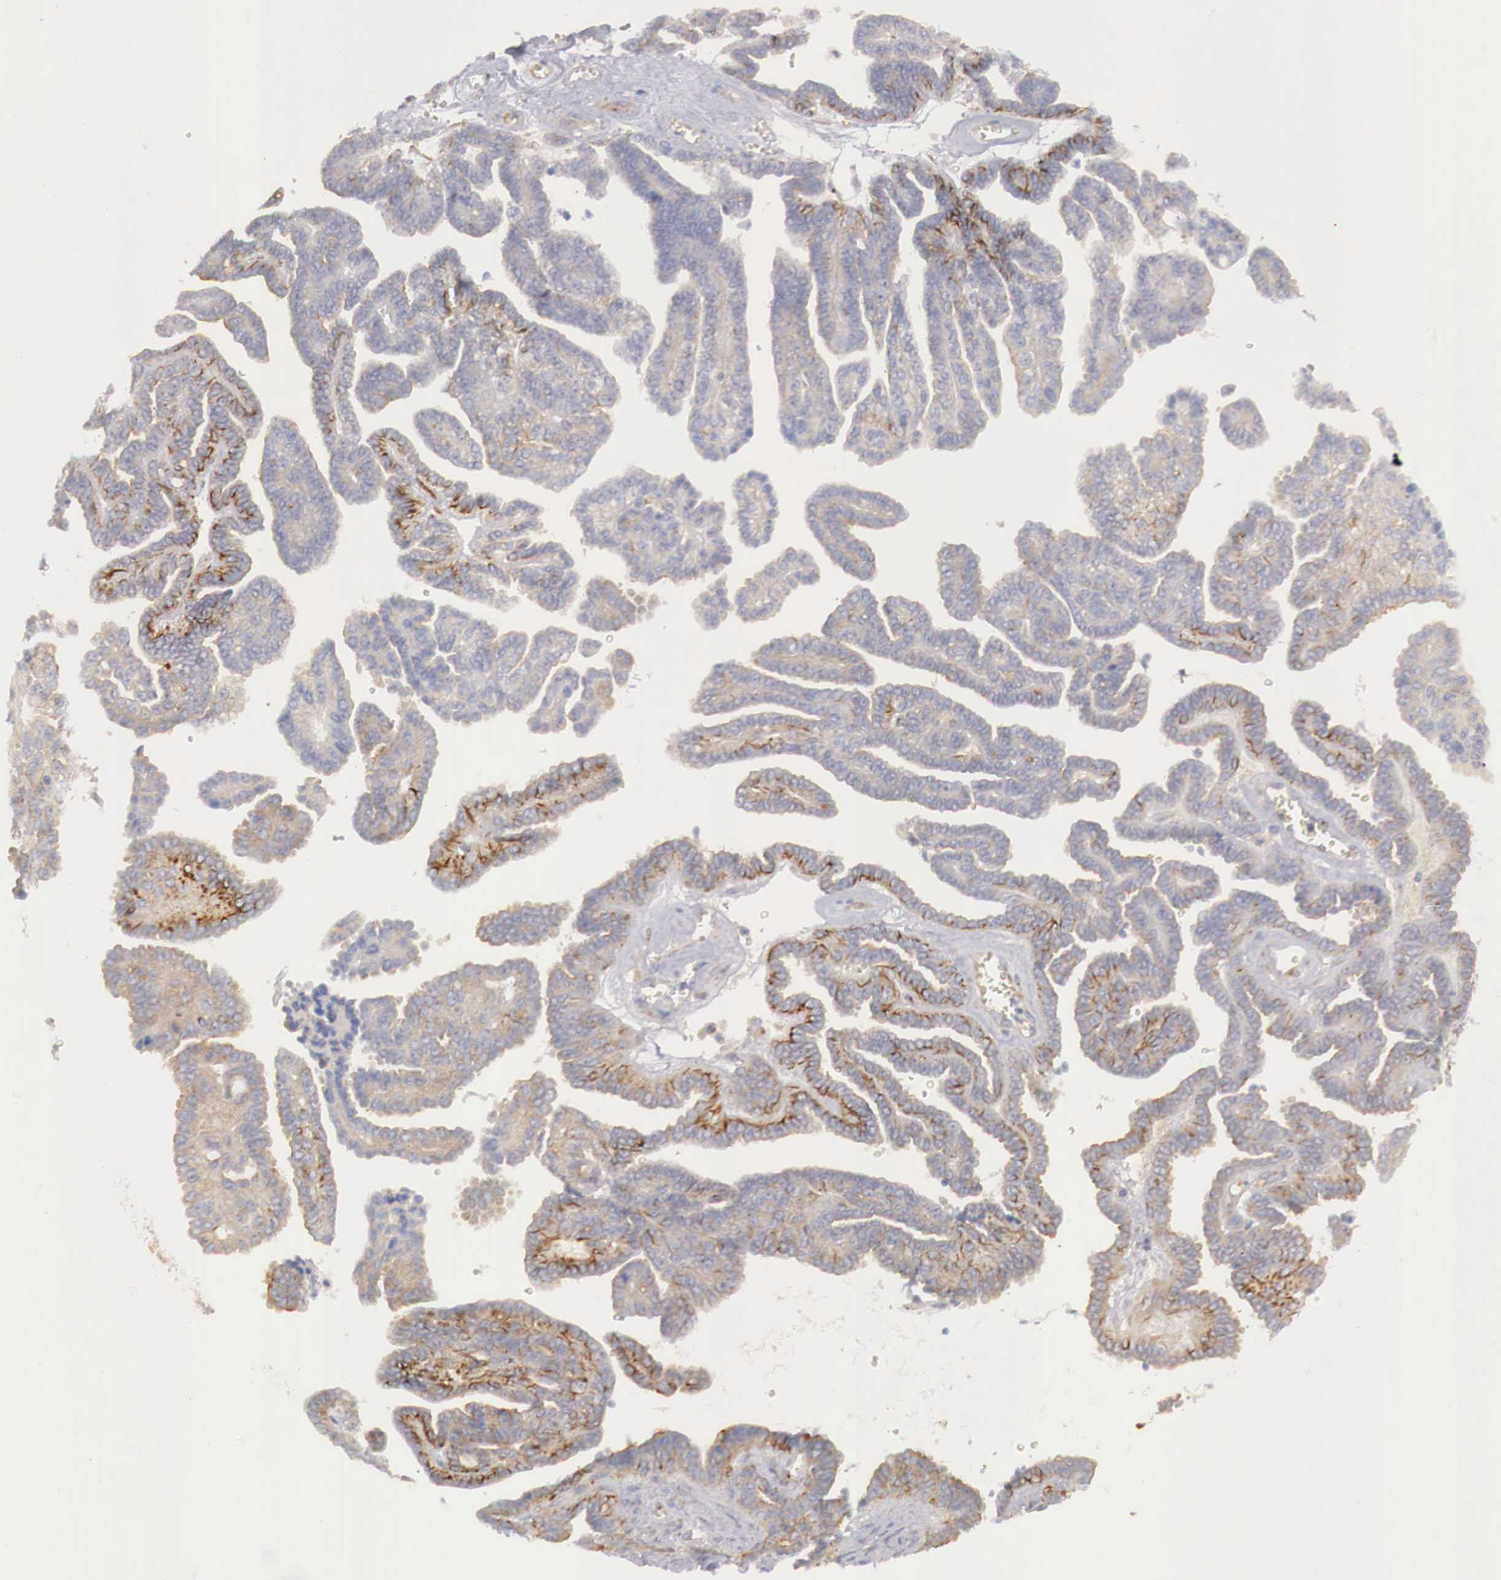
{"staining": {"intensity": "negative", "quantity": "none", "location": "none"}, "tissue": "ovarian cancer", "cell_type": "Tumor cells", "image_type": "cancer", "snomed": [{"axis": "morphology", "description": "Cystadenocarcinoma, serous, NOS"}, {"axis": "topography", "description": "Ovary"}], "caption": "The IHC photomicrograph has no significant positivity in tumor cells of ovarian cancer (serous cystadenocarcinoma) tissue.", "gene": "KLHDC7B", "patient": {"sex": "female", "age": 71}}